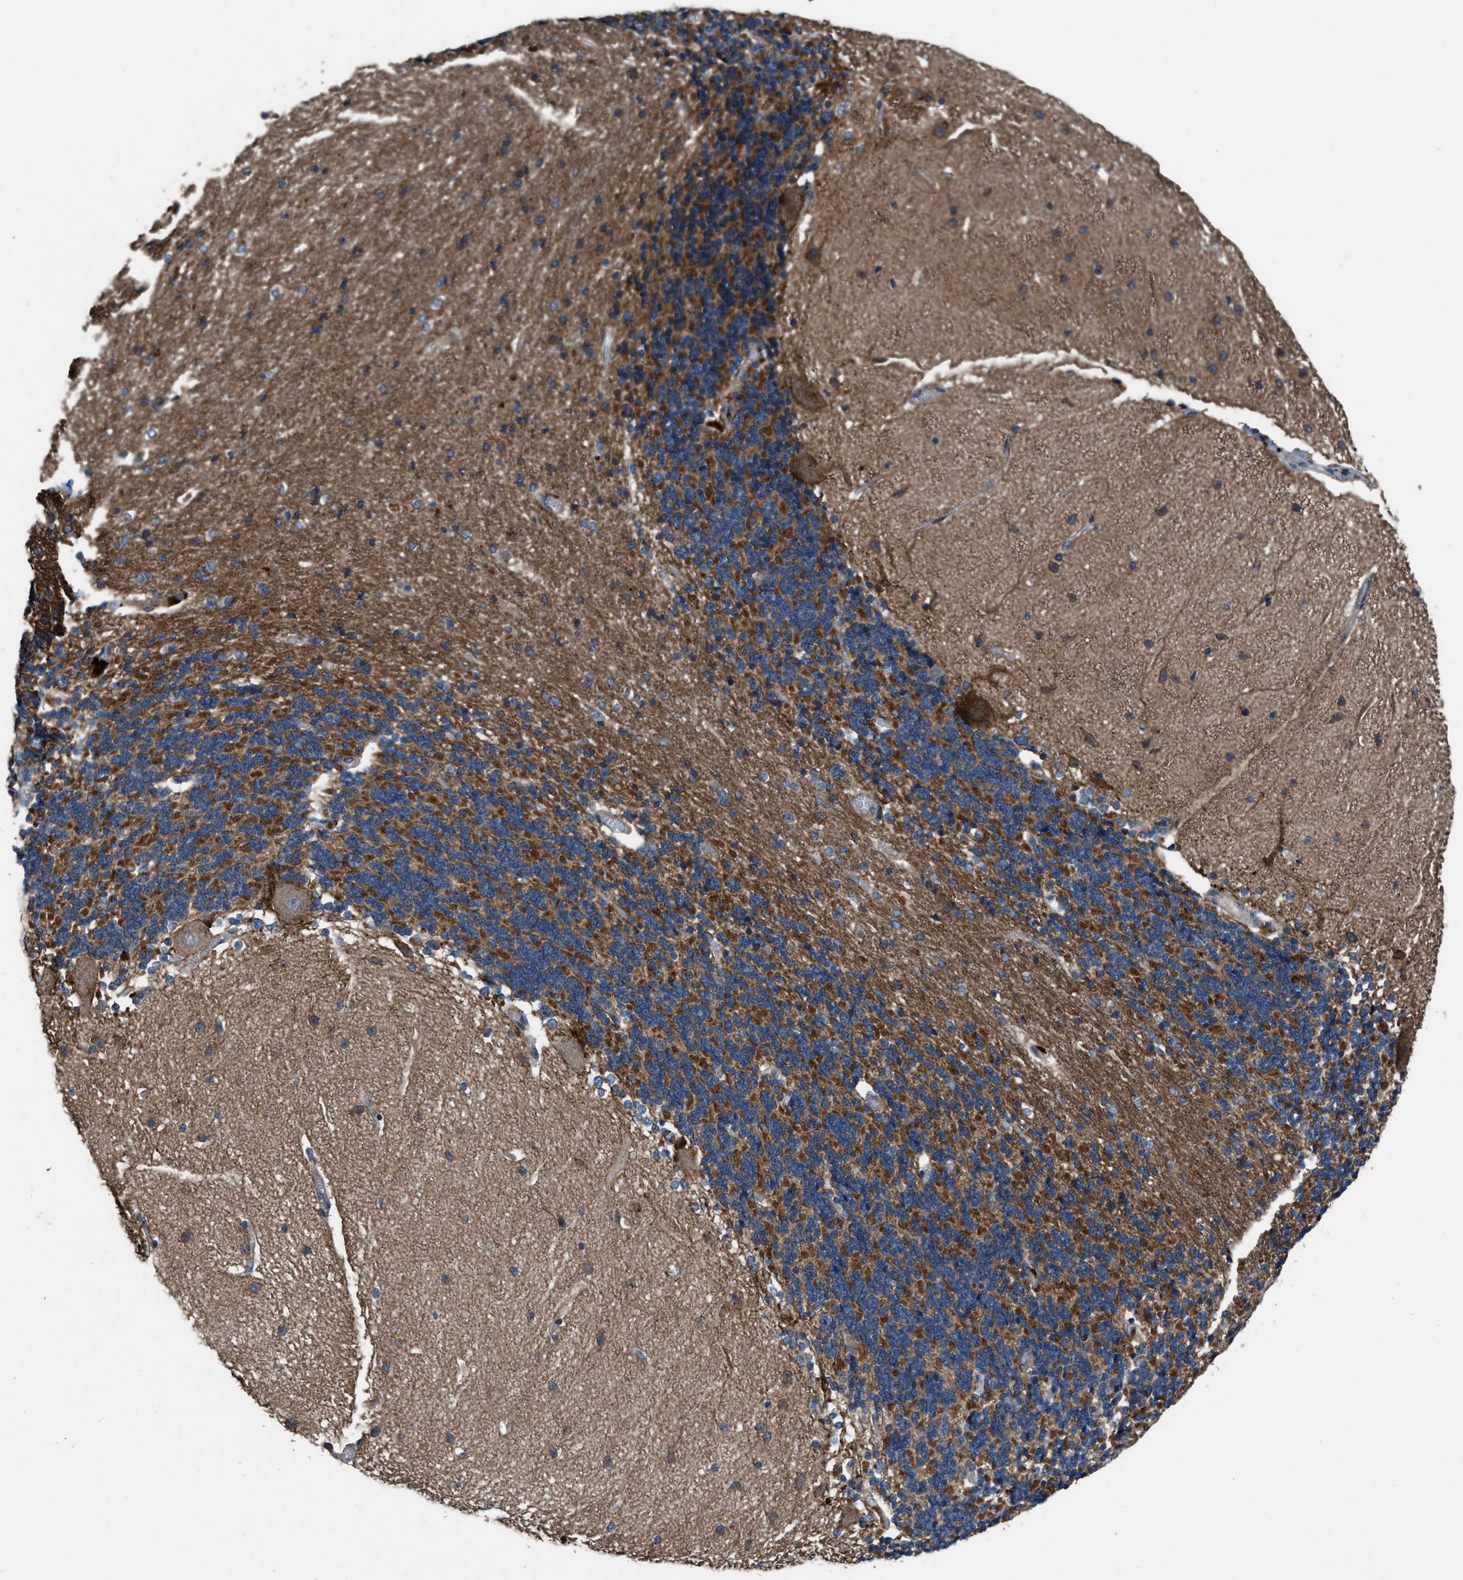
{"staining": {"intensity": "strong", "quantity": ">75%", "location": "cytoplasmic/membranous"}, "tissue": "cerebellum", "cell_type": "Cells in granular layer", "image_type": "normal", "snomed": [{"axis": "morphology", "description": "Normal tissue, NOS"}, {"axis": "topography", "description": "Cerebellum"}], "caption": "A high-resolution image shows immunohistochemistry staining of benign cerebellum, which demonstrates strong cytoplasmic/membranous positivity in approximately >75% of cells in granular layer.", "gene": "USP25", "patient": {"sex": "female", "age": 54}}